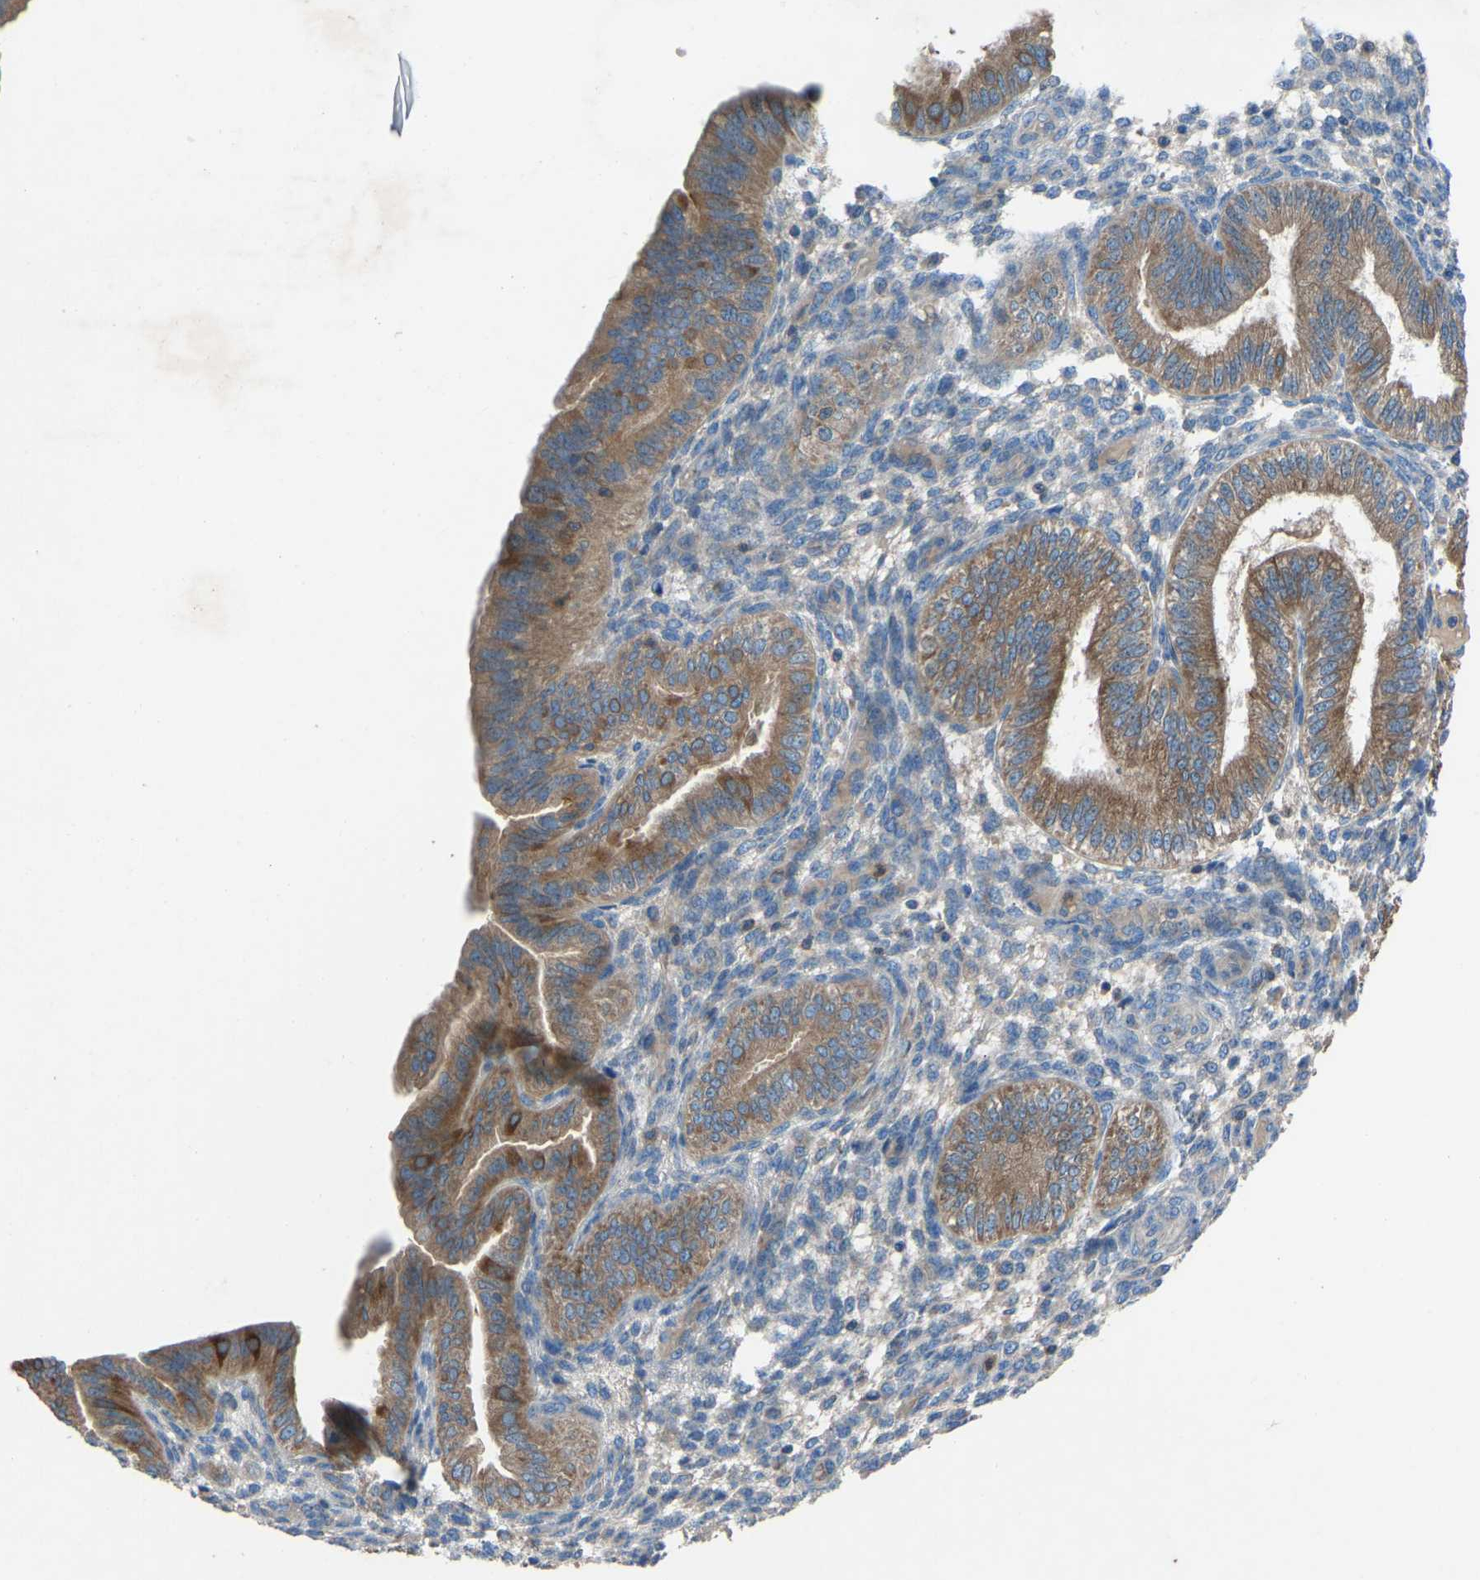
{"staining": {"intensity": "moderate", "quantity": "25%-75%", "location": "cytoplasmic/membranous"}, "tissue": "endometrium", "cell_type": "Cells in endometrial stroma", "image_type": "normal", "snomed": [{"axis": "morphology", "description": "Normal tissue, NOS"}, {"axis": "topography", "description": "Endometrium"}], "caption": "Immunohistochemical staining of benign endometrium shows 25%-75% levels of moderate cytoplasmic/membranous protein expression in approximately 25%-75% of cells in endometrial stroma.", "gene": "GRK6", "patient": {"sex": "female", "age": 39}}